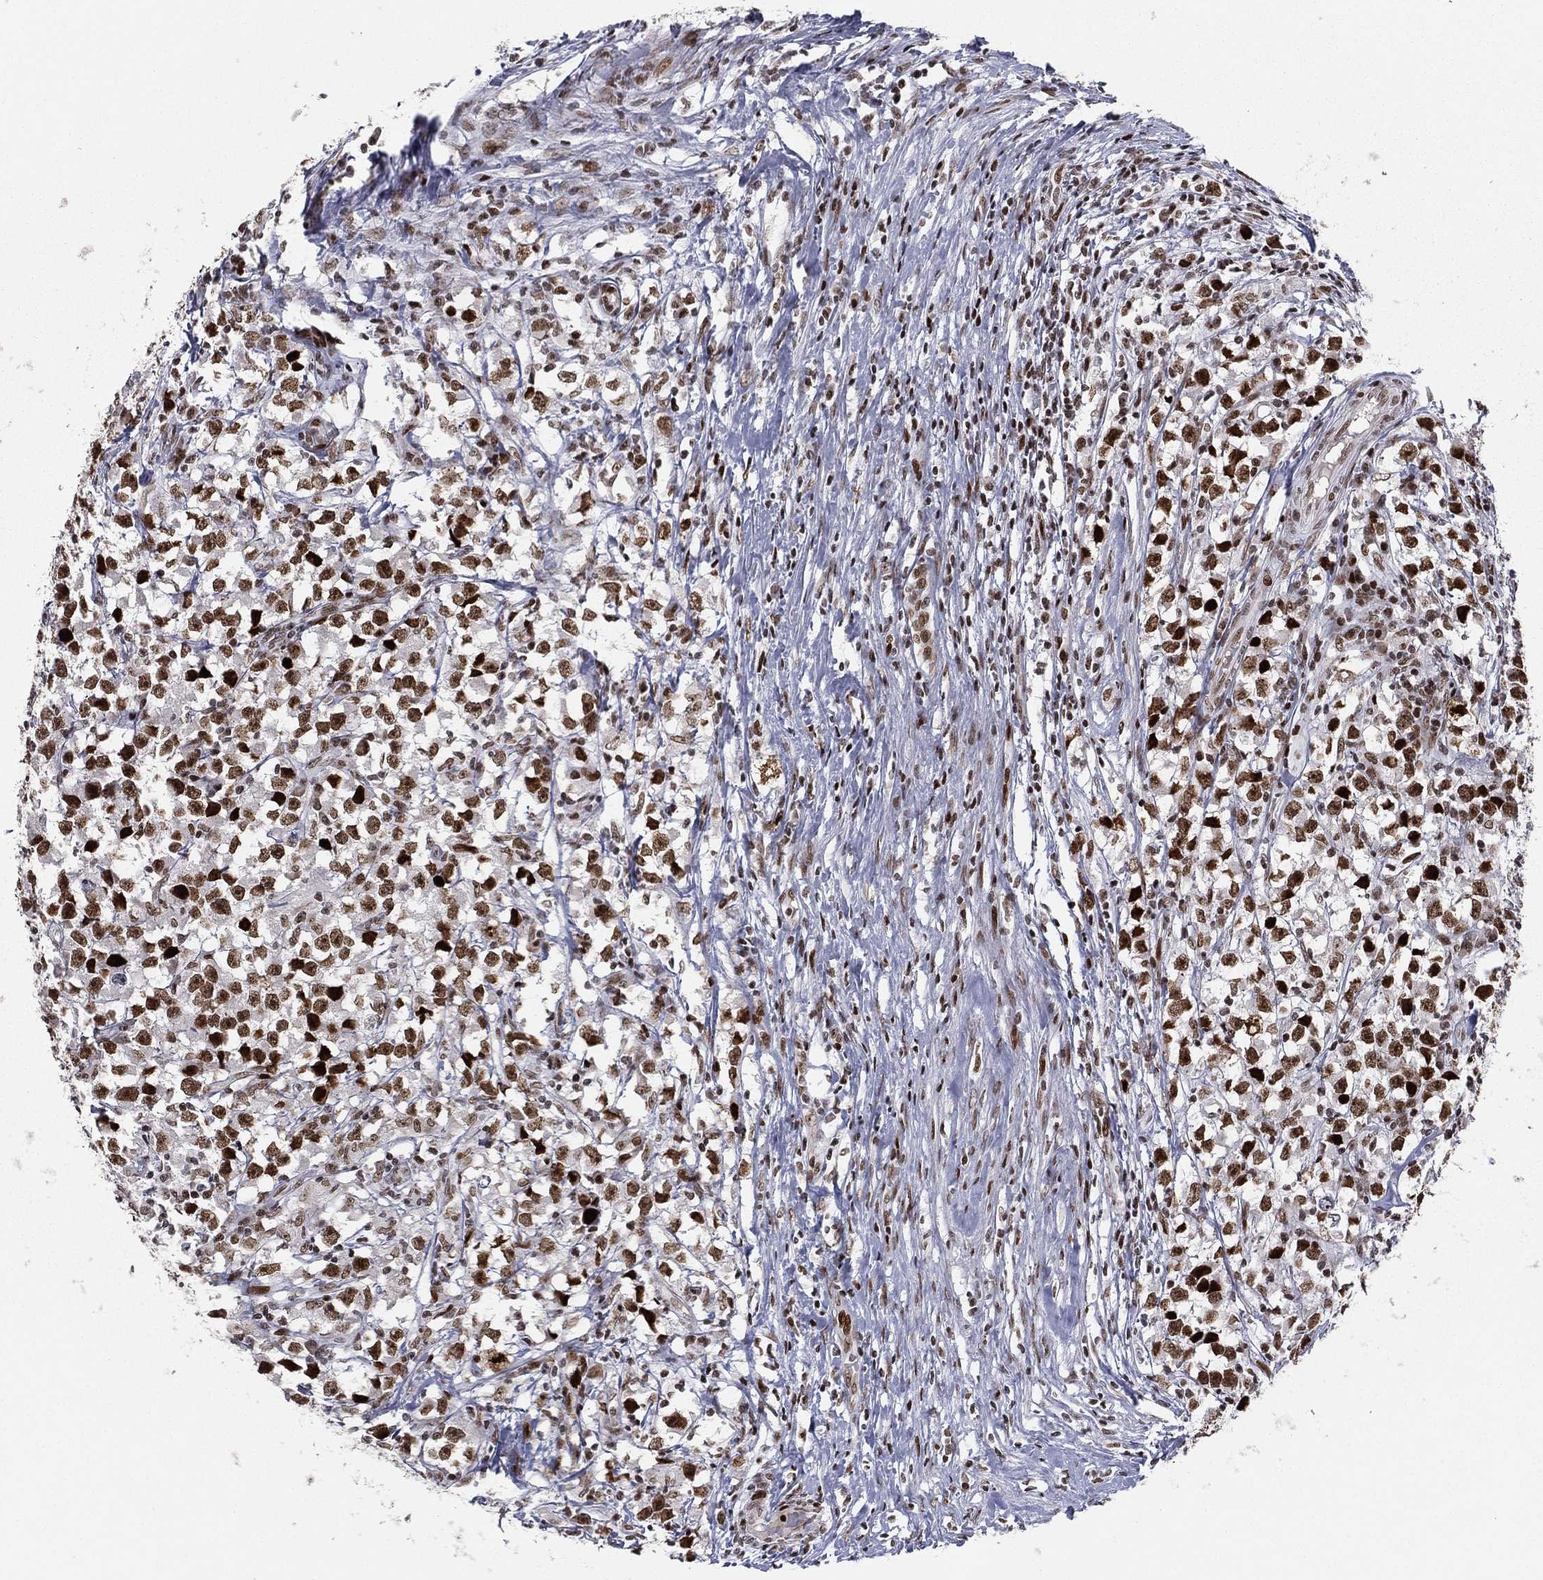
{"staining": {"intensity": "strong", "quantity": ">75%", "location": "nuclear"}, "tissue": "testis cancer", "cell_type": "Tumor cells", "image_type": "cancer", "snomed": [{"axis": "morphology", "description": "Seminoma, NOS"}, {"axis": "topography", "description": "Testis"}], "caption": "Immunohistochemical staining of human testis cancer demonstrates strong nuclear protein positivity in approximately >75% of tumor cells.", "gene": "RTF1", "patient": {"sex": "male", "age": 33}}